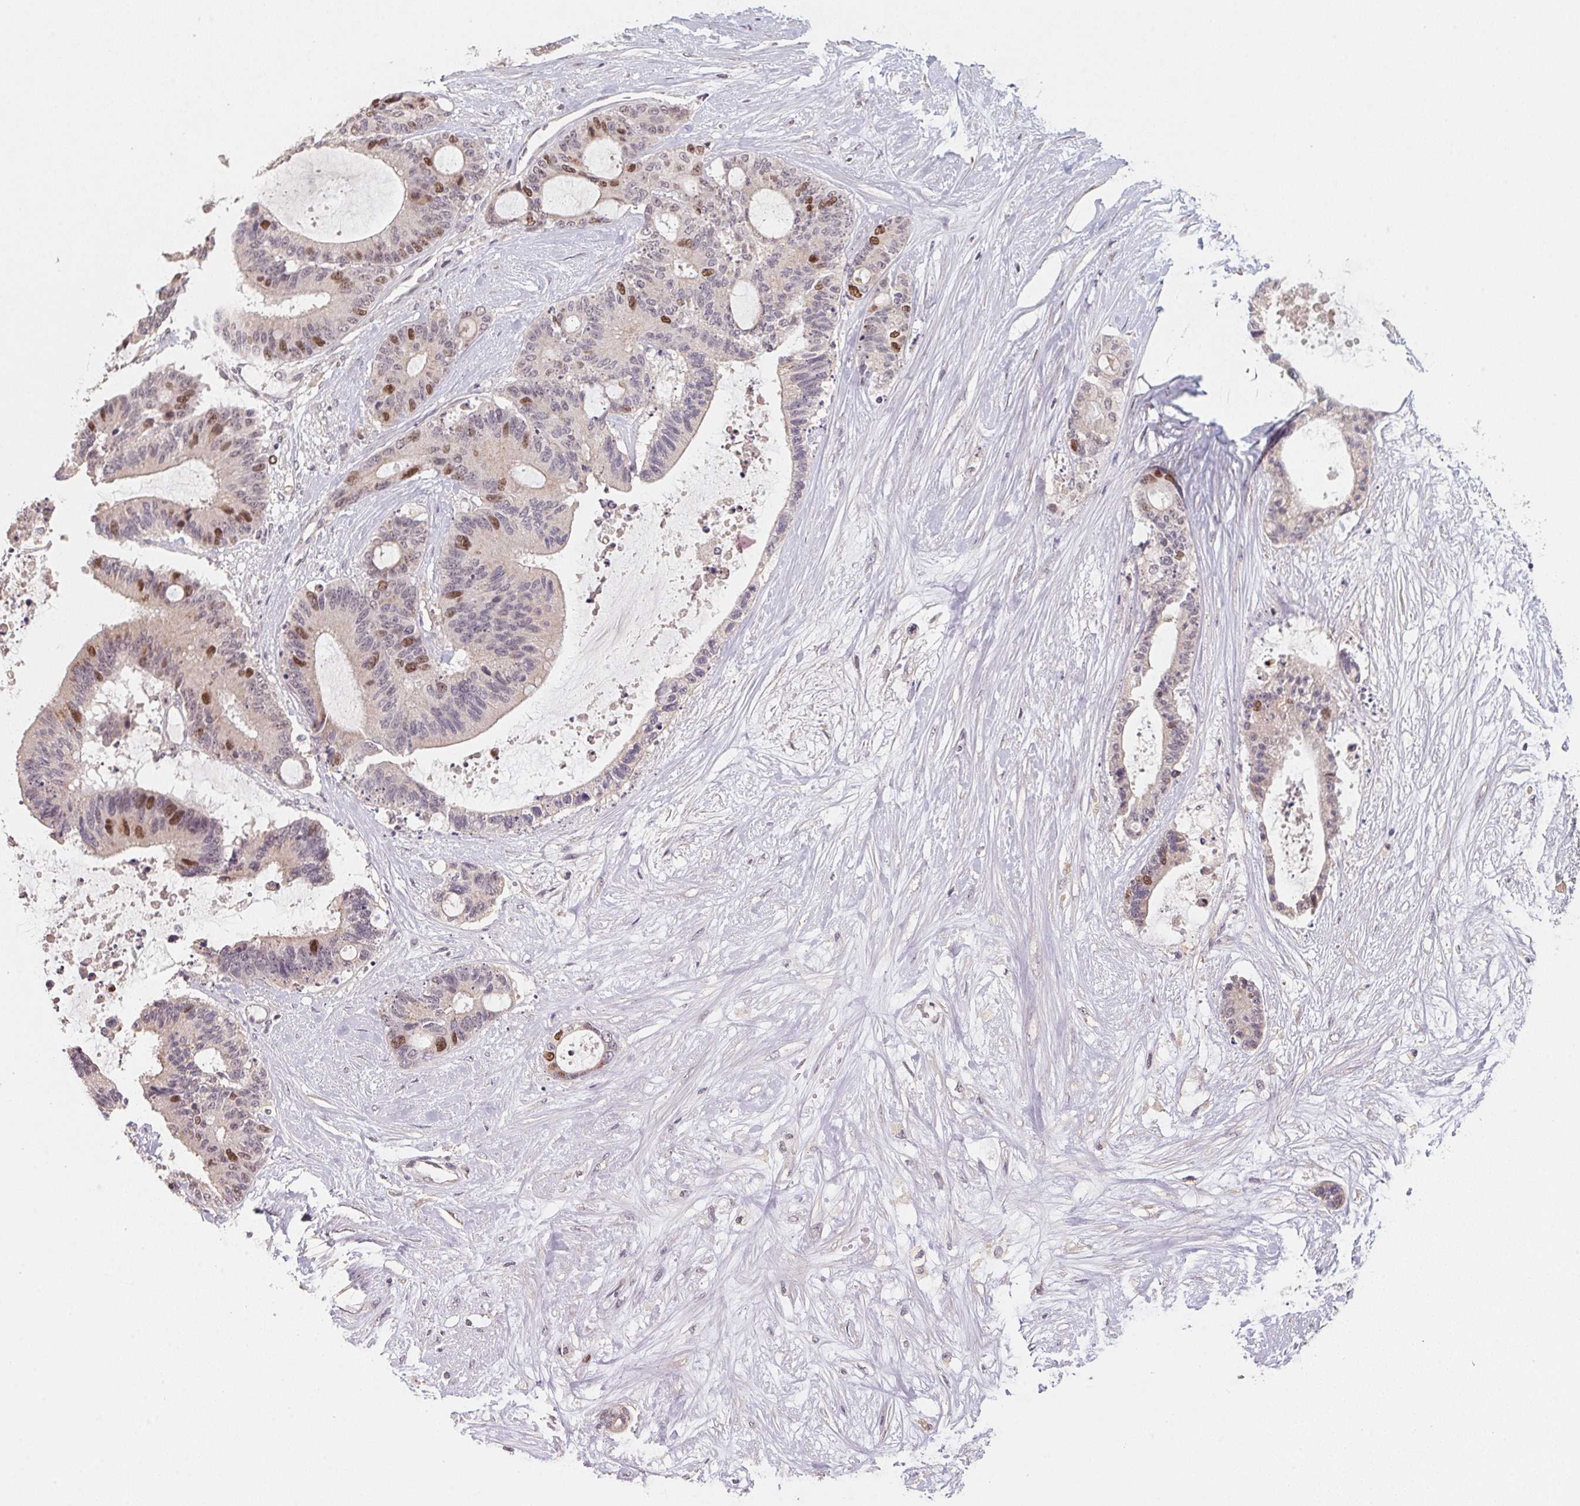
{"staining": {"intensity": "moderate", "quantity": "<25%", "location": "nuclear"}, "tissue": "liver cancer", "cell_type": "Tumor cells", "image_type": "cancer", "snomed": [{"axis": "morphology", "description": "Normal tissue, NOS"}, {"axis": "morphology", "description": "Cholangiocarcinoma"}, {"axis": "topography", "description": "Liver"}, {"axis": "topography", "description": "Peripheral nerve tissue"}], "caption": "Liver cholangiocarcinoma stained with immunohistochemistry (IHC) displays moderate nuclear expression in approximately <25% of tumor cells.", "gene": "KIFC1", "patient": {"sex": "female", "age": 73}}